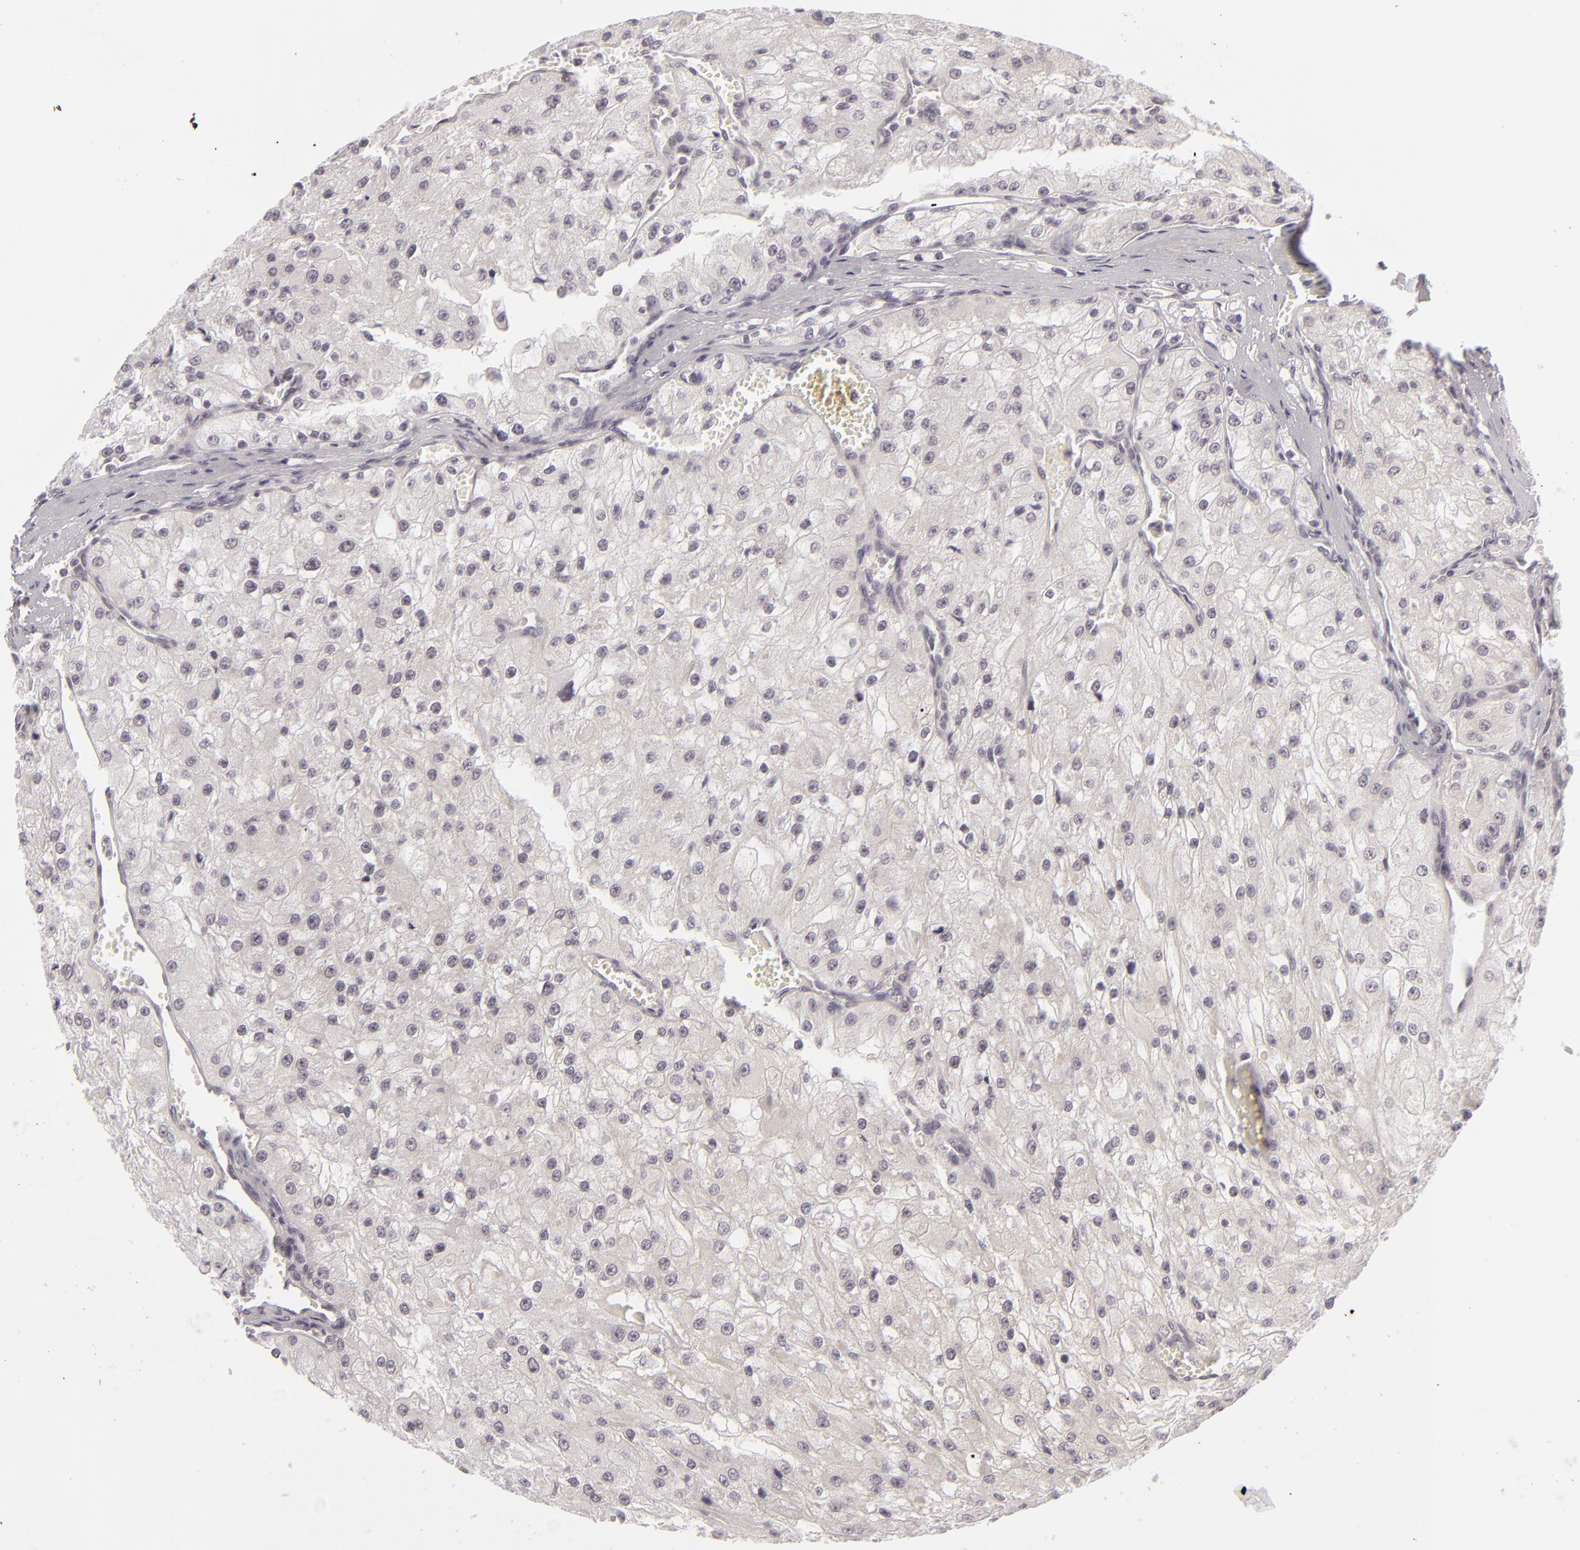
{"staining": {"intensity": "negative", "quantity": "none", "location": "none"}, "tissue": "renal cancer", "cell_type": "Tumor cells", "image_type": "cancer", "snomed": [{"axis": "morphology", "description": "Adenocarcinoma, NOS"}, {"axis": "topography", "description": "Kidney"}], "caption": "DAB (3,3'-diaminobenzidine) immunohistochemical staining of human renal cancer (adenocarcinoma) demonstrates no significant positivity in tumor cells.", "gene": "DLG3", "patient": {"sex": "female", "age": 74}}